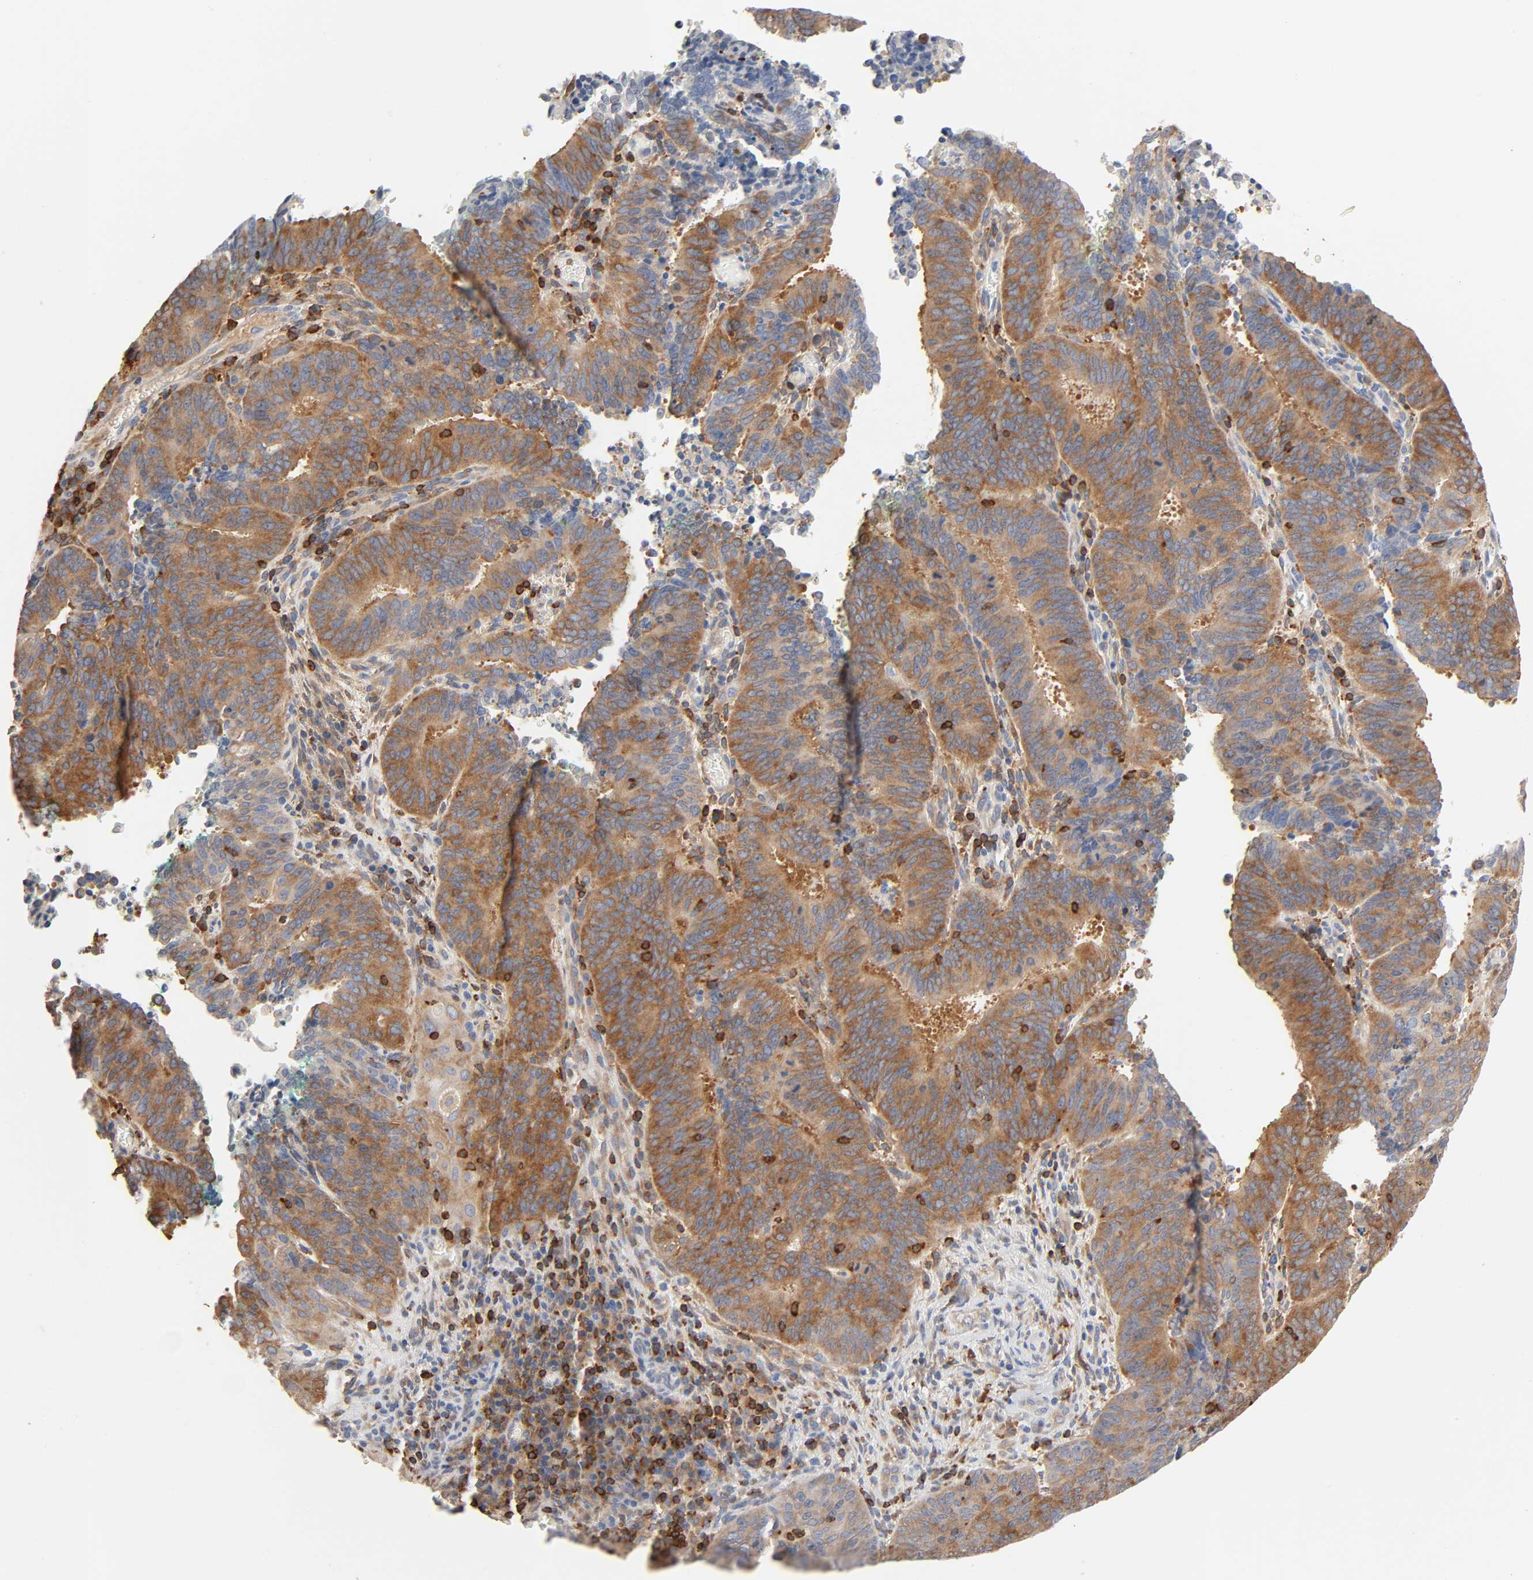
{"staining": {"intensity": "strong", "quantity": ">75%", "location": "cytoplasmic/membranous"}, "tissue": "cervical cancer", "cell_type": "Tumor cells", "image_type": "cancer", "snomed": [{"axis": "morphology", "description": "Adenocarcinoma, NOS"}, {"axis": "topography", "description": "Cervix"}], "caption": "Immunohistochemistry (DAB) staining of human cervical cancer demonstrates strong cytoplasmic/membranous protein positivity in approximately >75% of tumor cells. The staining was performed using DAB (3,3'-diaminobenzidine), with brown indicating positive protein expression. Nuclei are stained blue with hematoxylin.", "gene": "BIN1", "patient": {"sex": "female", "age": 44}}